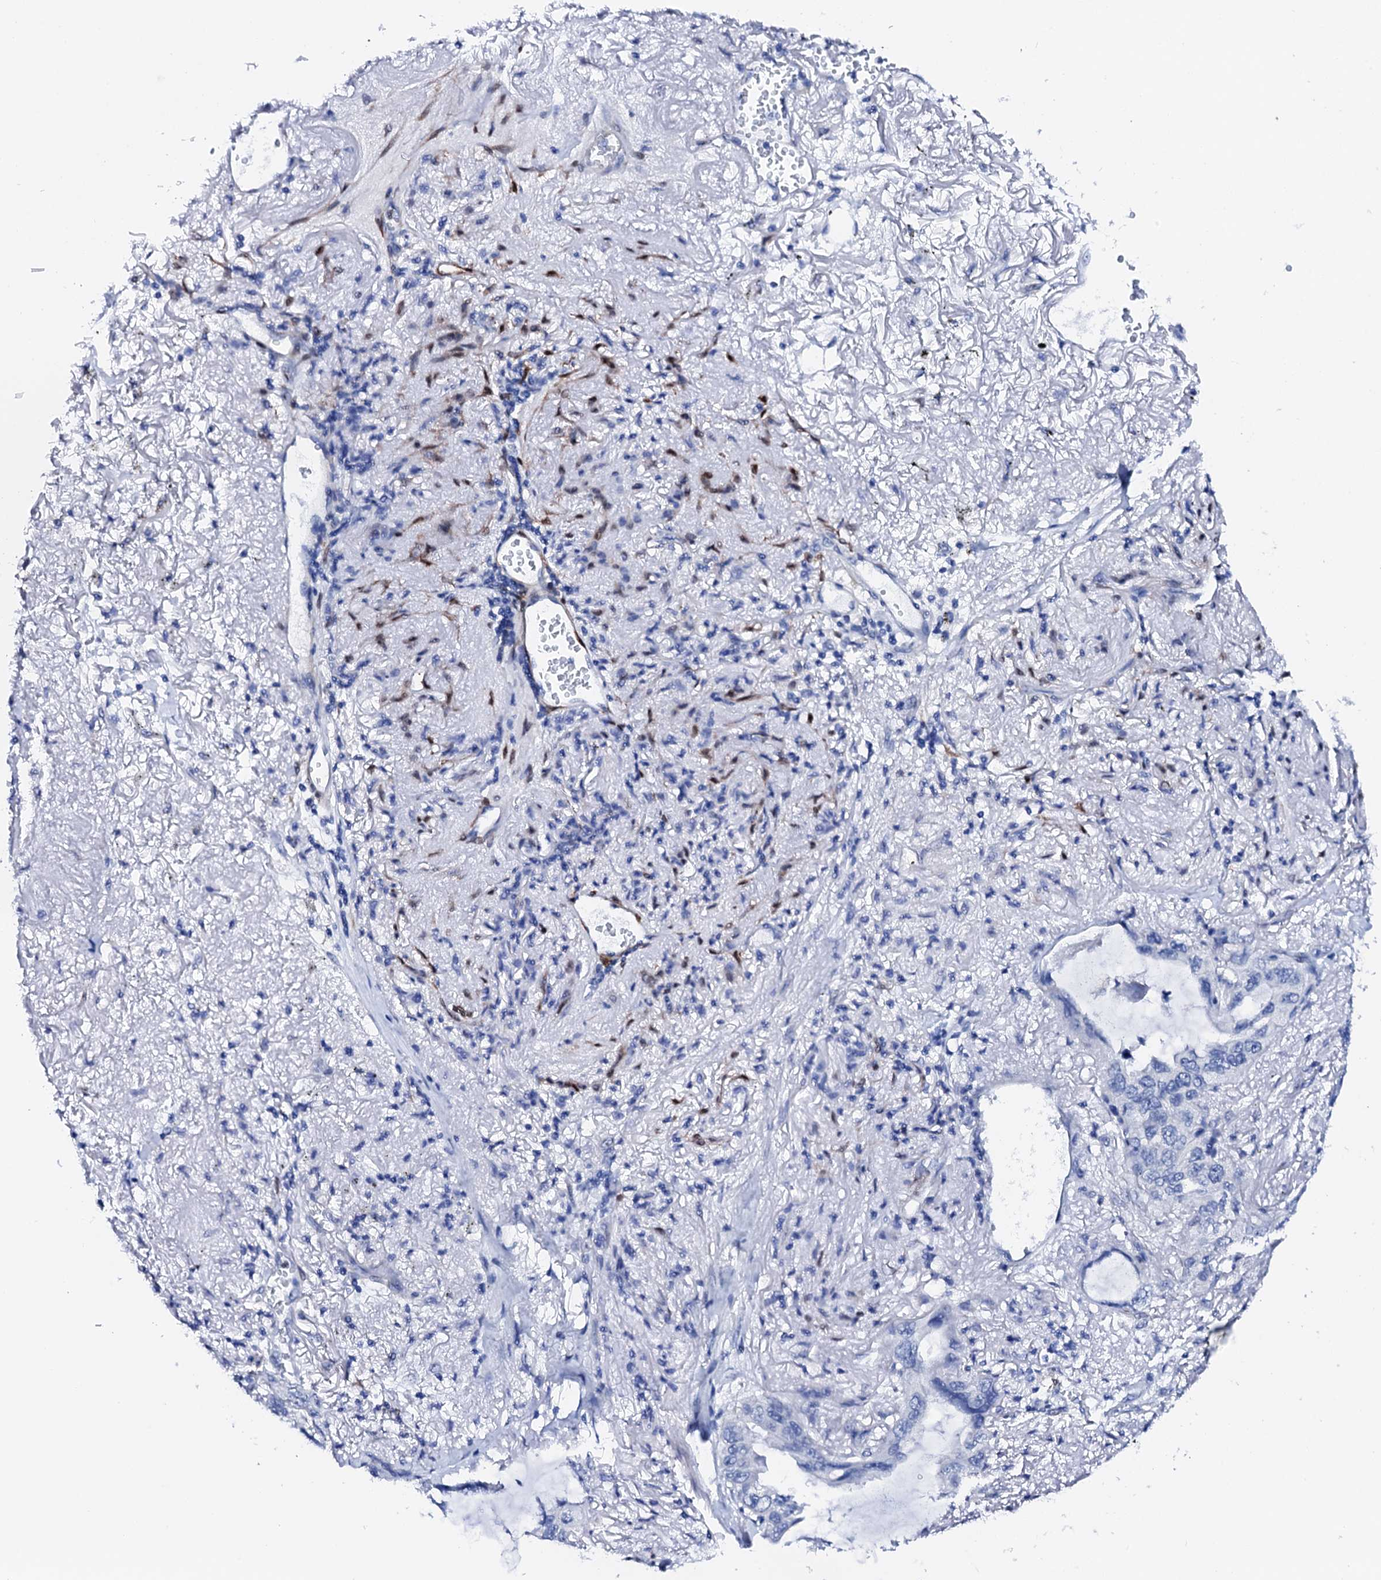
{"staining": {"intensity": "negative", "quantity": "none", "location": "none"}, "tissue": "lung cancer", "cell_type": "Tumor cells", "image_type": "cancer", "snomed": [{"axis": "morphology", "description": "Squamous cell carcinoma, NOS"}, {"axis": "topography", "description": "Lung"}], "caption": "A photomicrograph of lung squamous cell carcinoma stained for a protein exhibits no brown staining in tumor cells.", "gene": "NRIP2", "patient": {"sex": "female", "age": 73}}